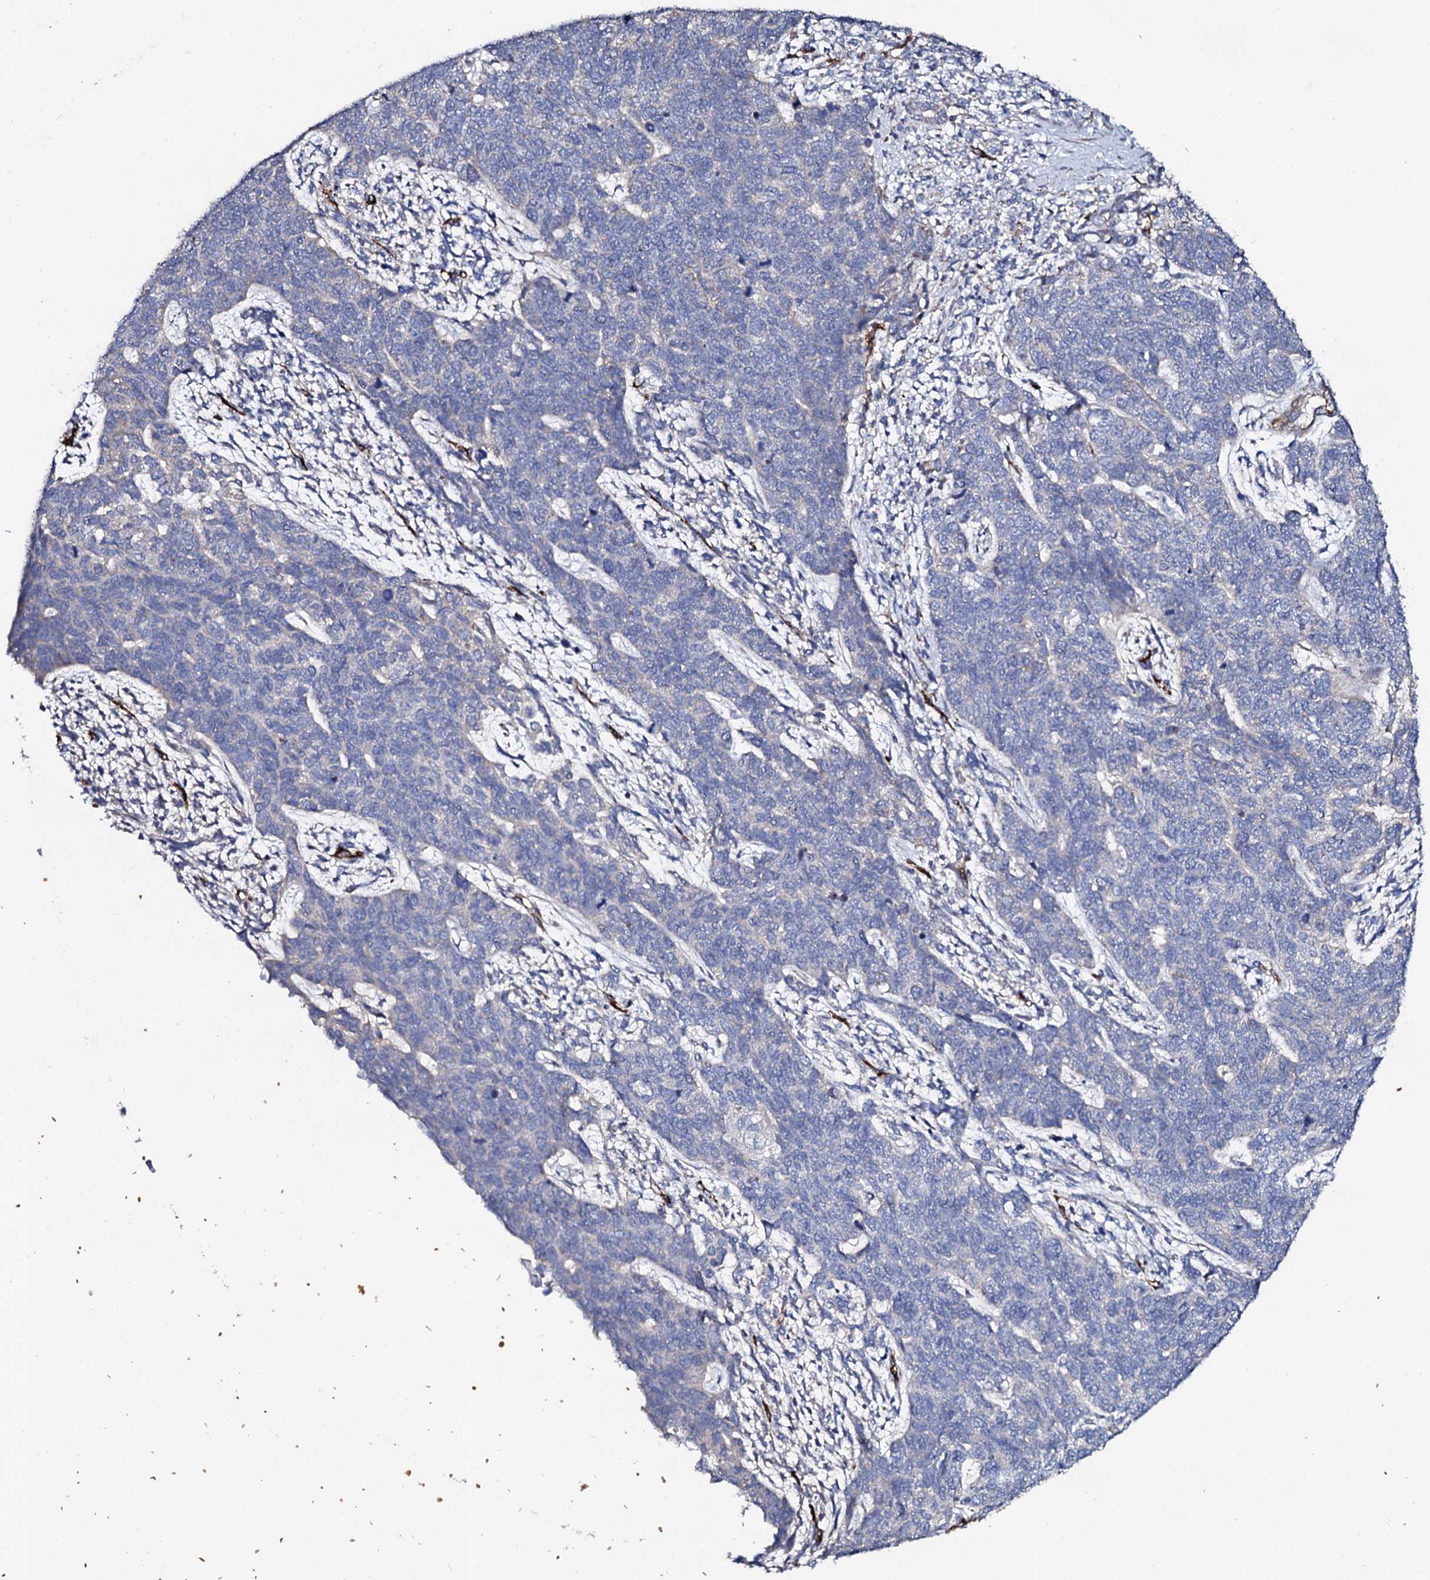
{"staining": {"intensity": "negative", "quantity": "none", "location": "none"}, "tissue": "cervical cancer", "cell_type": "Tumor cells", "image_type": "cancer", "snomed": [{"axis": "morphology", "description": "Squamous cell carcinoma, NOS"}, {"axis": "topography", "description": "Cervix"}], "caption": "There is no significant positivity in tumor cells of cervical cancer (squamous cell carcinoma).", "gene": "DBX1", "patient": {"sex": "female", "age": 63}}